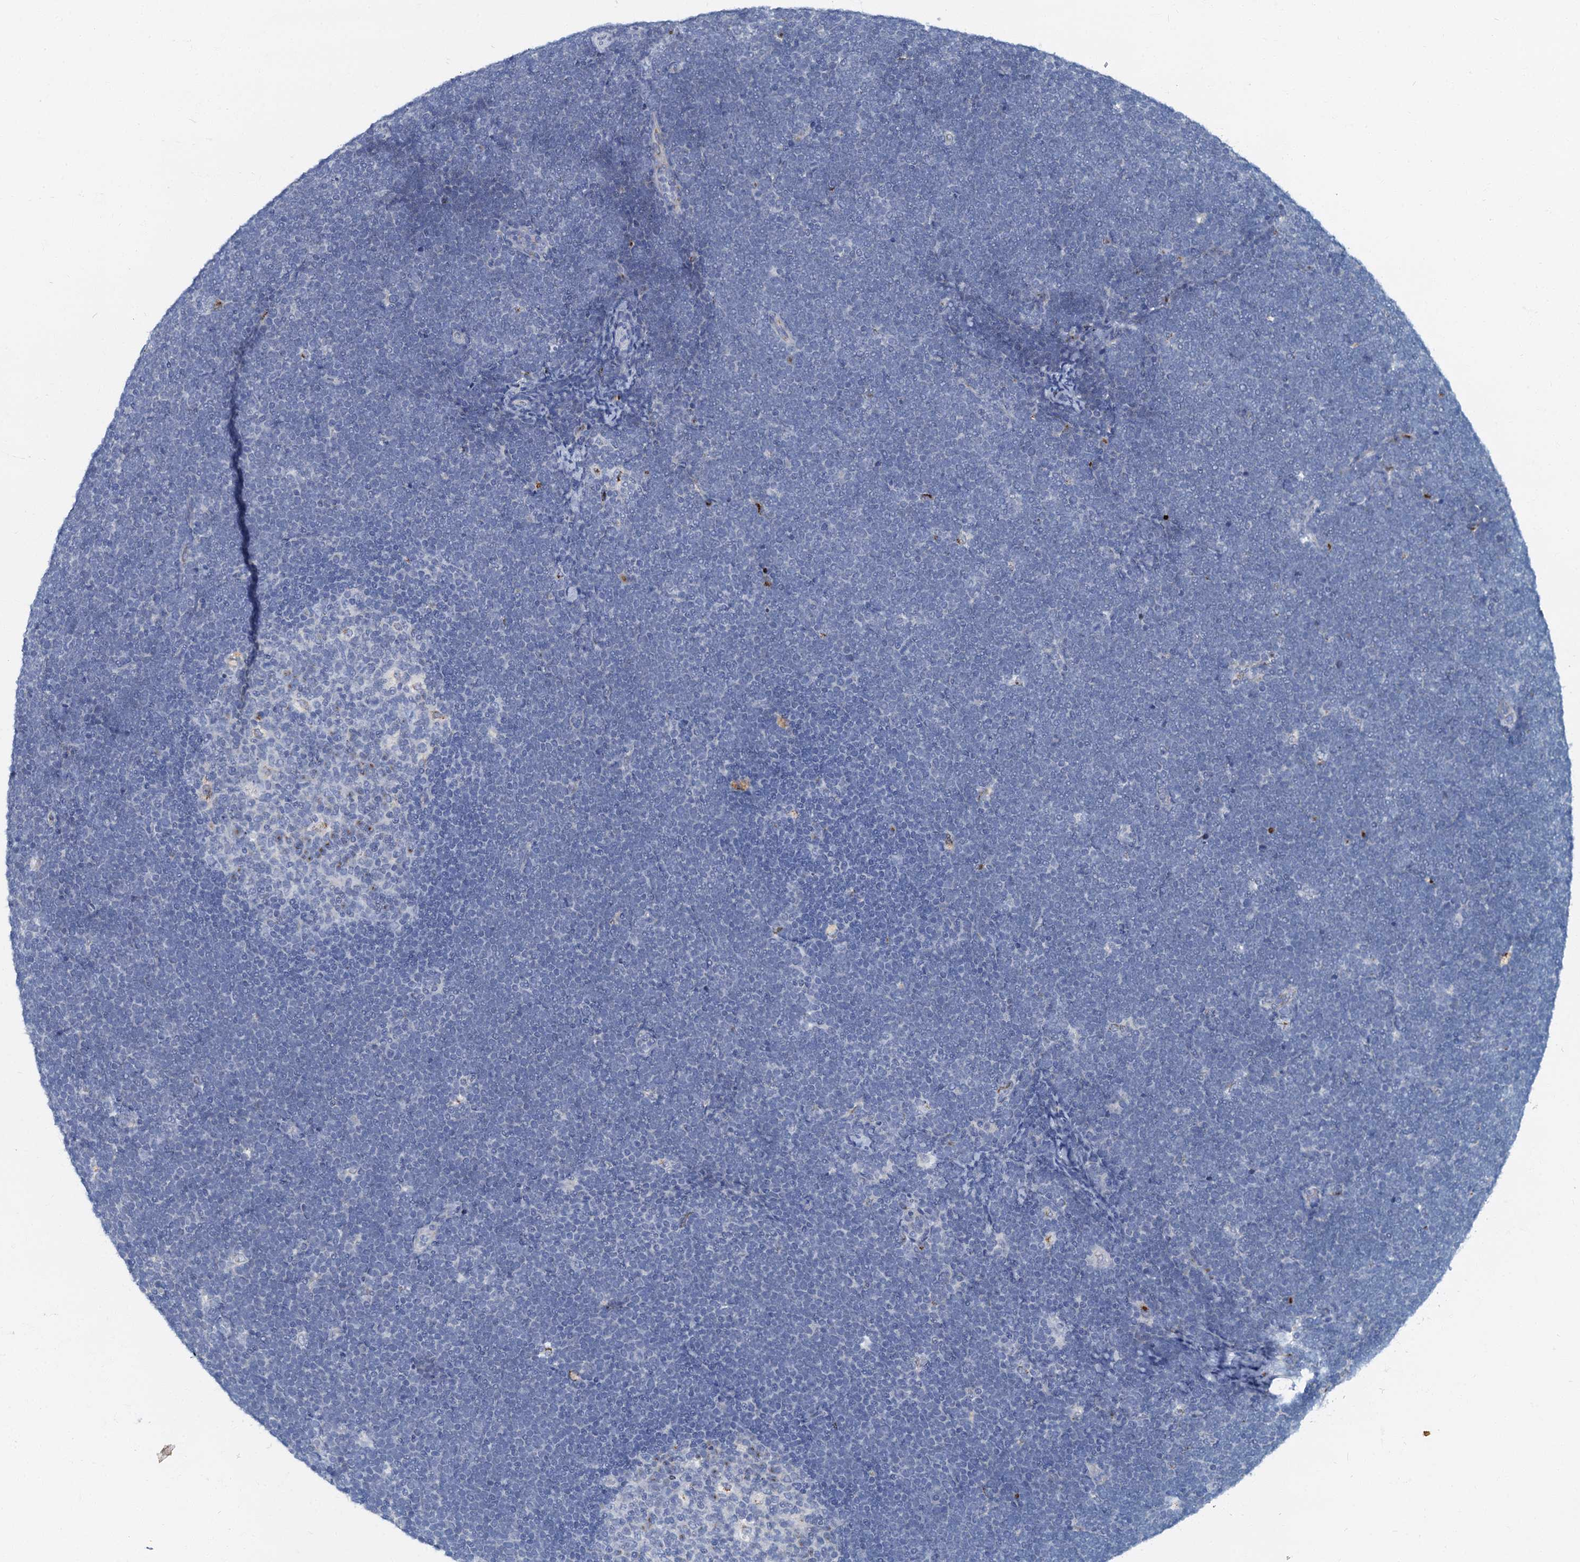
{"staining": {"intensity": "negative", "quantity": "none", "location": "none"}, "tissue": "lymphoma", "cell_type": "Tumor cells", "image_type": "cancer", "snomed": [{"axis": "morphology", "description": "Malignant lymphoma, non-Hodgkin's type, High grade"}, {"axis": "topography", "description": "Lymph node"}], "caption": "Tumor cells are negative for protein expression in human malignant lymphoma, non-Hodgkin's type (high-grade).", "gene": "LYPD3", "patient": {"sex": "male", "age": 13}}